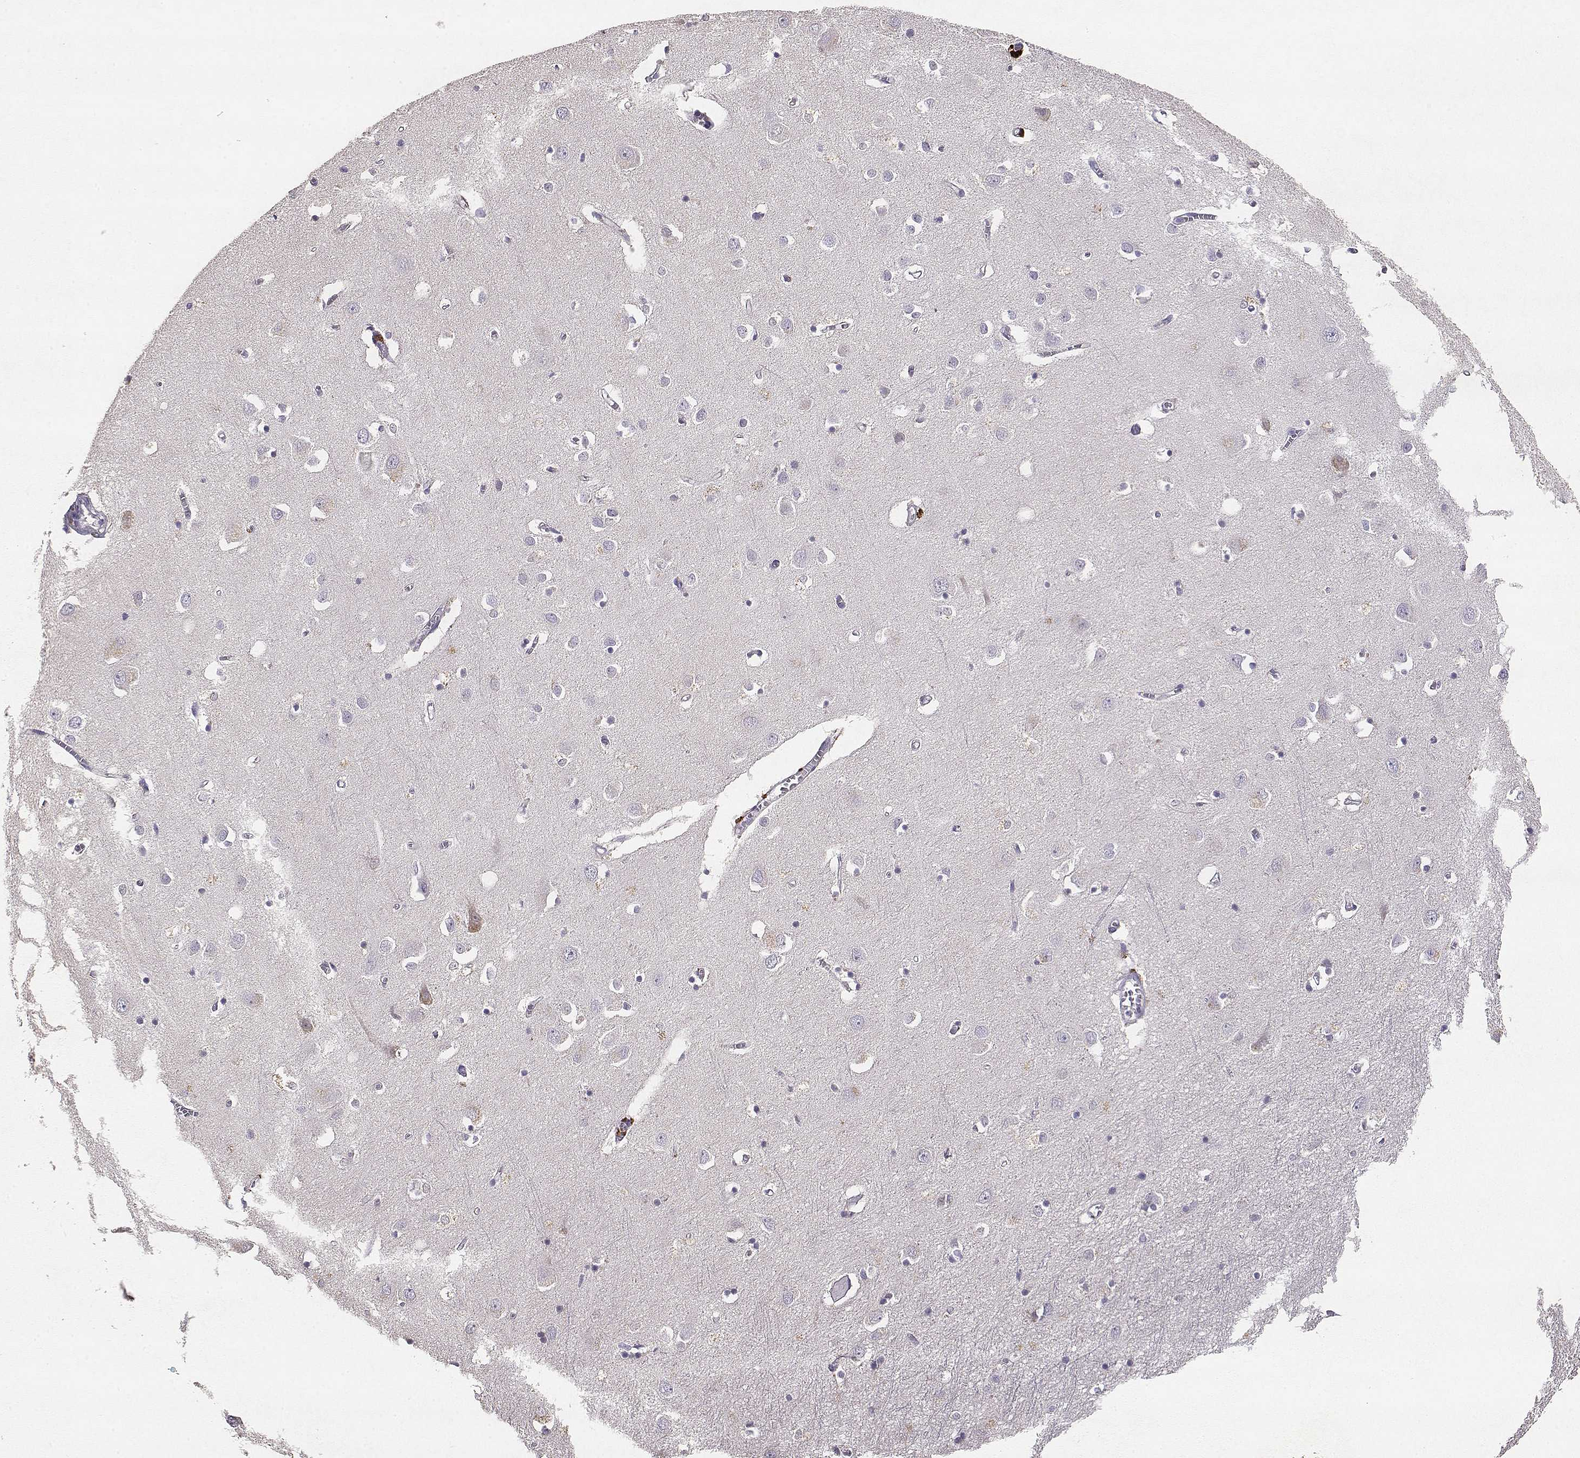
{"staining": {"intensity": "negative", "quantity": "none", "location": "none"}, "tissue": "cerebral cortex", "cell_type": "Endothelial cells", "image_type": "normal", "snomed": [{"axis": "morphology", "description": "Normal tissue, NOS"}, {"axis": "topography", "description": "Cerebral cortex"}], "caption": "Protein analysis of unremarkable cerebral cortex exhibits no significant positivity in endothelial cells. The staining was performed using DAB to visualize the protein expression in brown, while the nuclei were stained in blue with hematoxylin (Magnification: 20x).", "gene": "TACR1", "patient": {"sex": "male", "age": 70}}